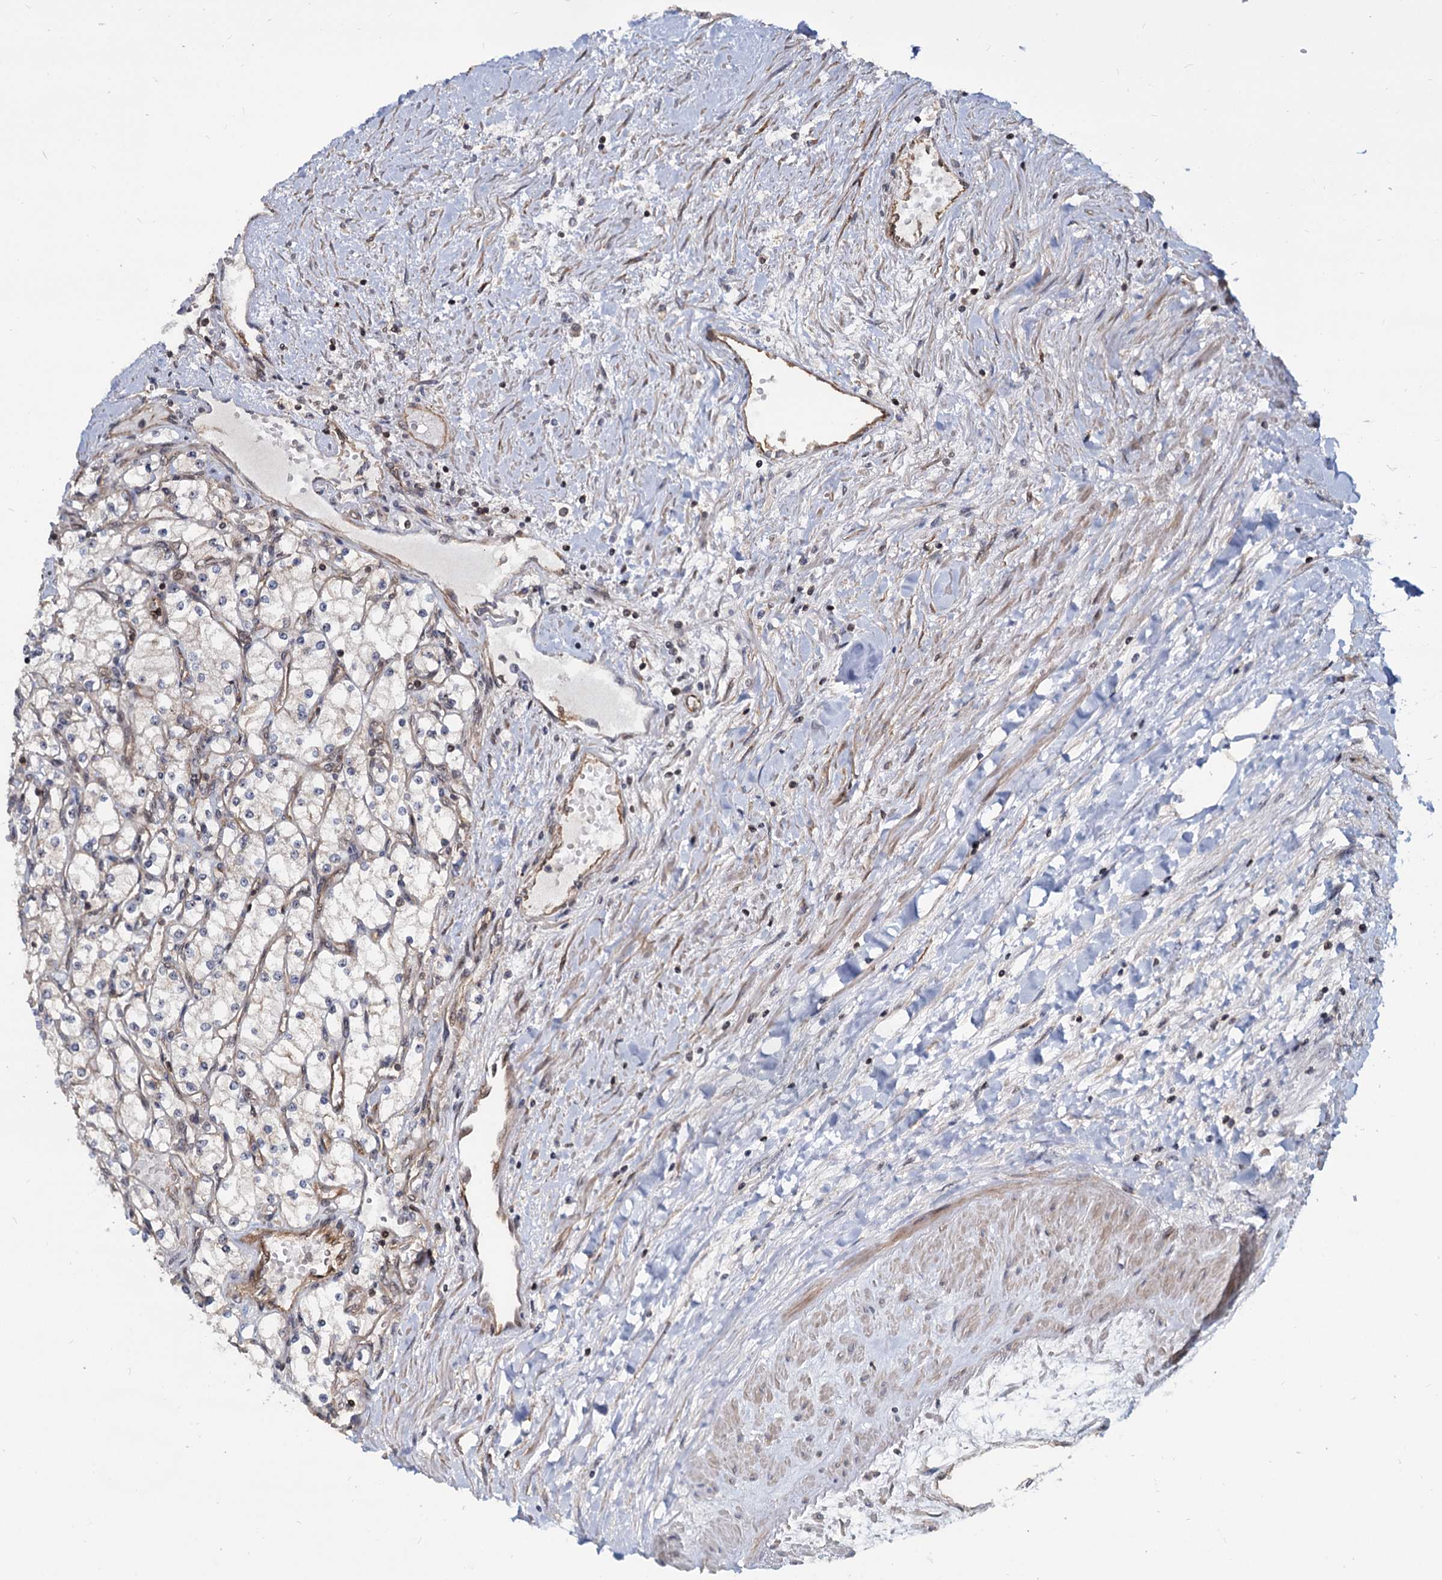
{"staining": {"intensity": "negative", "quantity": "none", "location": "none"}, "tissue": "renal cancer", "cell_type": "Tumor cells", "image_type": "cancer", "snomed": [{"axis": "morphology", "description": "Adenocarcinoma, NOS"}, {"axis": "topography", "description": "Kidney"}], "caption": "Renal cancer was stained to show a protein in brown. There is no significant expression in tumor cells.", "gene": "UBLCP1", "patient": {"sex": "male", "age": 80}}